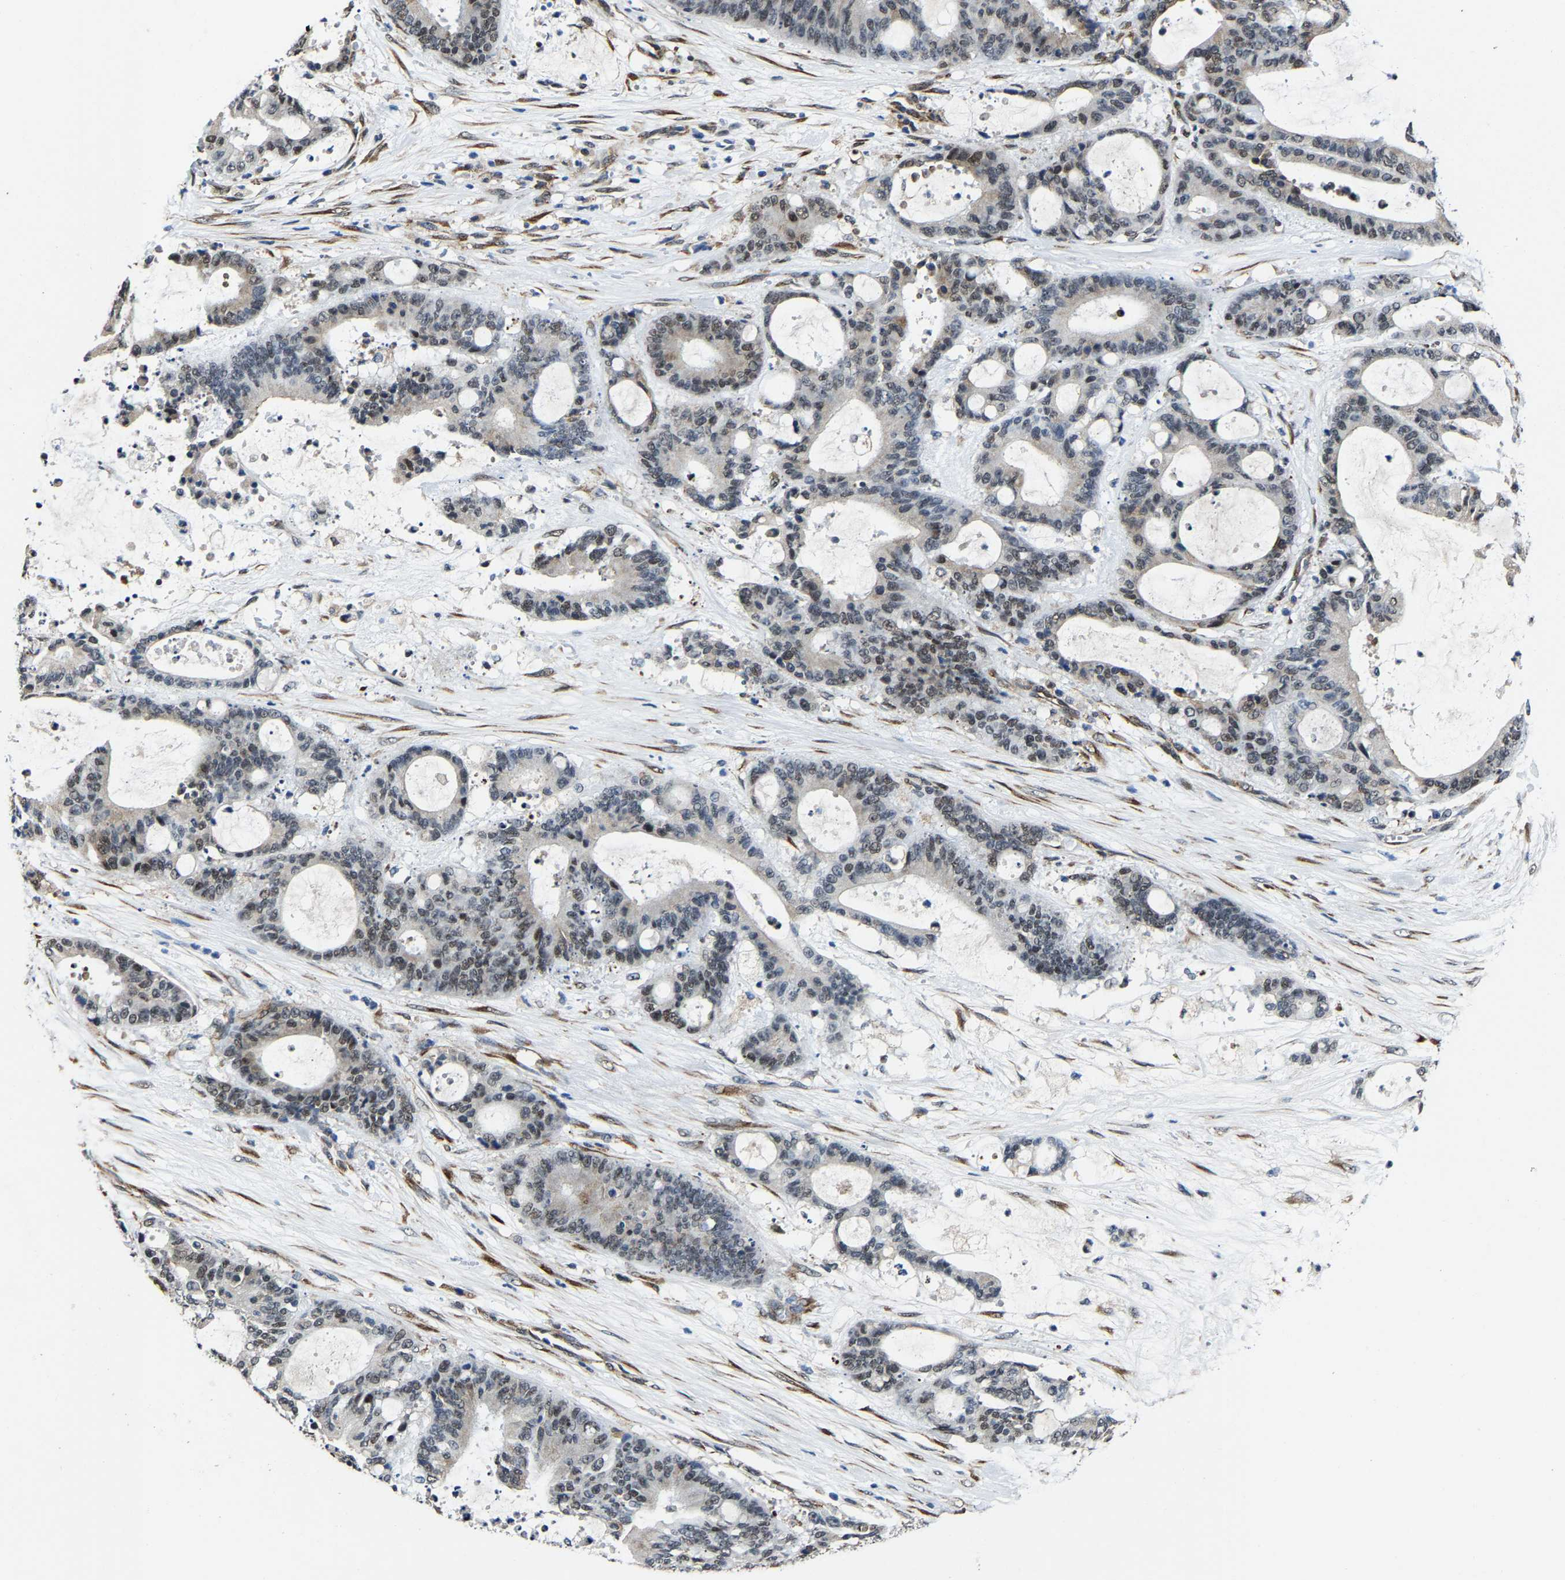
{"staining": {"intensity": "weak", "quantity": "<25%", "location": "nuclear"}, "tissue": "liver cancer", "cell_type": "Tumor cells", "image_type": "cancer", "snomed": [{"axis": "morphology", "description": "Normal tissue, NOS"}, {"axis": "morphology", "description": "Cholangiocarcinoma"}, {"axis": "topography", "description": "Liver"}, {"axis": "topography", "description": "Peripheral nerve tissue"}], "caption": "Liver cancer was stained to show a protein in brown. There is no significant staining in tumor cells.", "gene": "METTL1", "patient": {"sex": "female", "age": 73}}